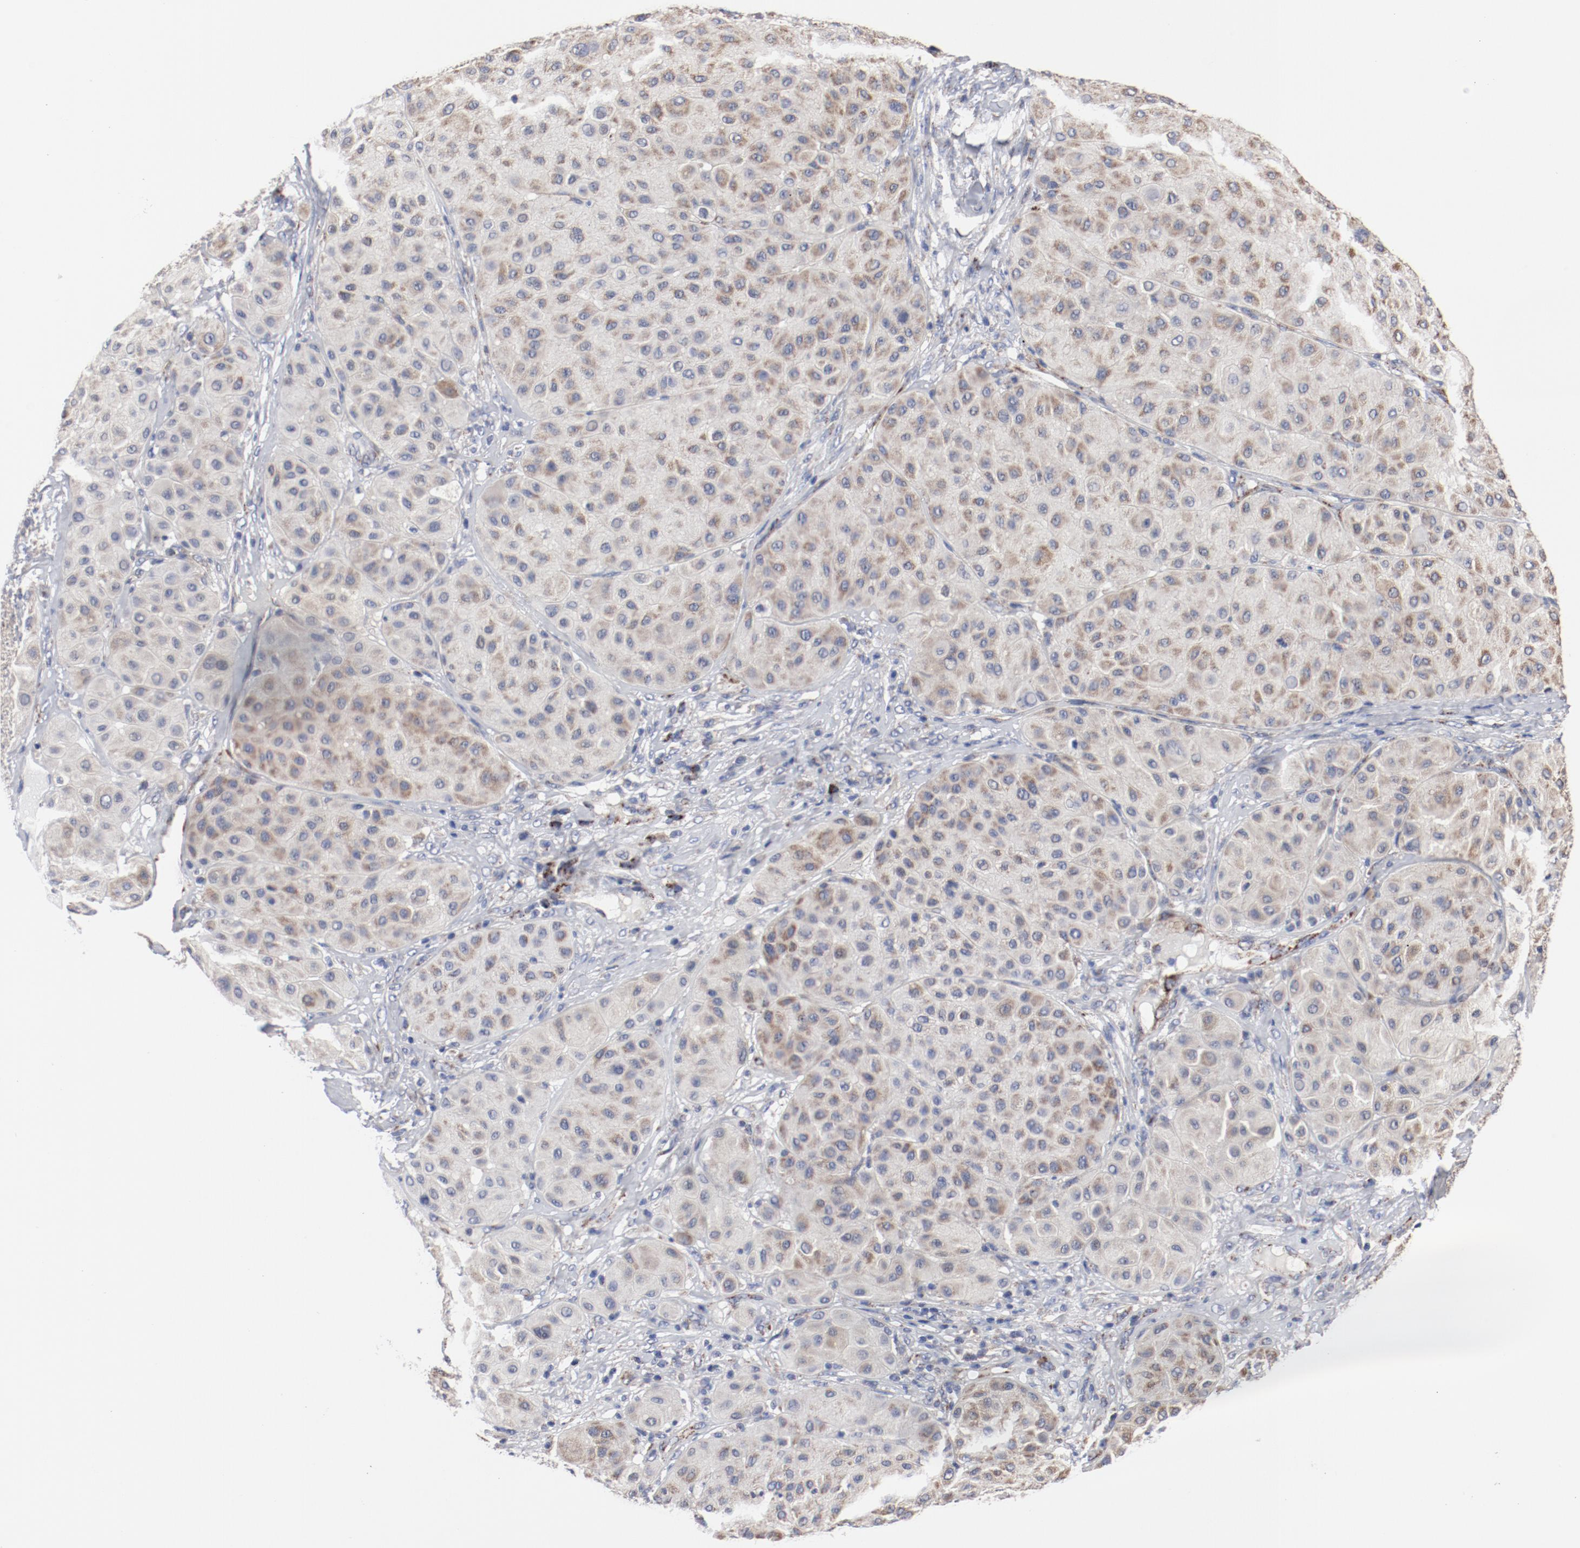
{"staining": {"intensity": "weak", "quantity": ">75%", "location": "cytoplasmic/membranous"}, "tissue": "melanoma", "cell_type": "Tumor cells", "image_type": "cancer", "snomed": [{"axis": "morphology", "description": "Normal tissue, NOS"}, {"axis": "morphology", "description": "Malignant melanoma, Metastatic site"}, {"axis": "topography", "description": "Skin"}], "caption": "Weak cytoplasmic/membranous staining is identified in about >75% of tumor cells in melanoma. (Brightfield microscopy of DAB IHC at high magnification).", "gene": "NDUFV2", "patient": {"sex": "male", "age": 41}}